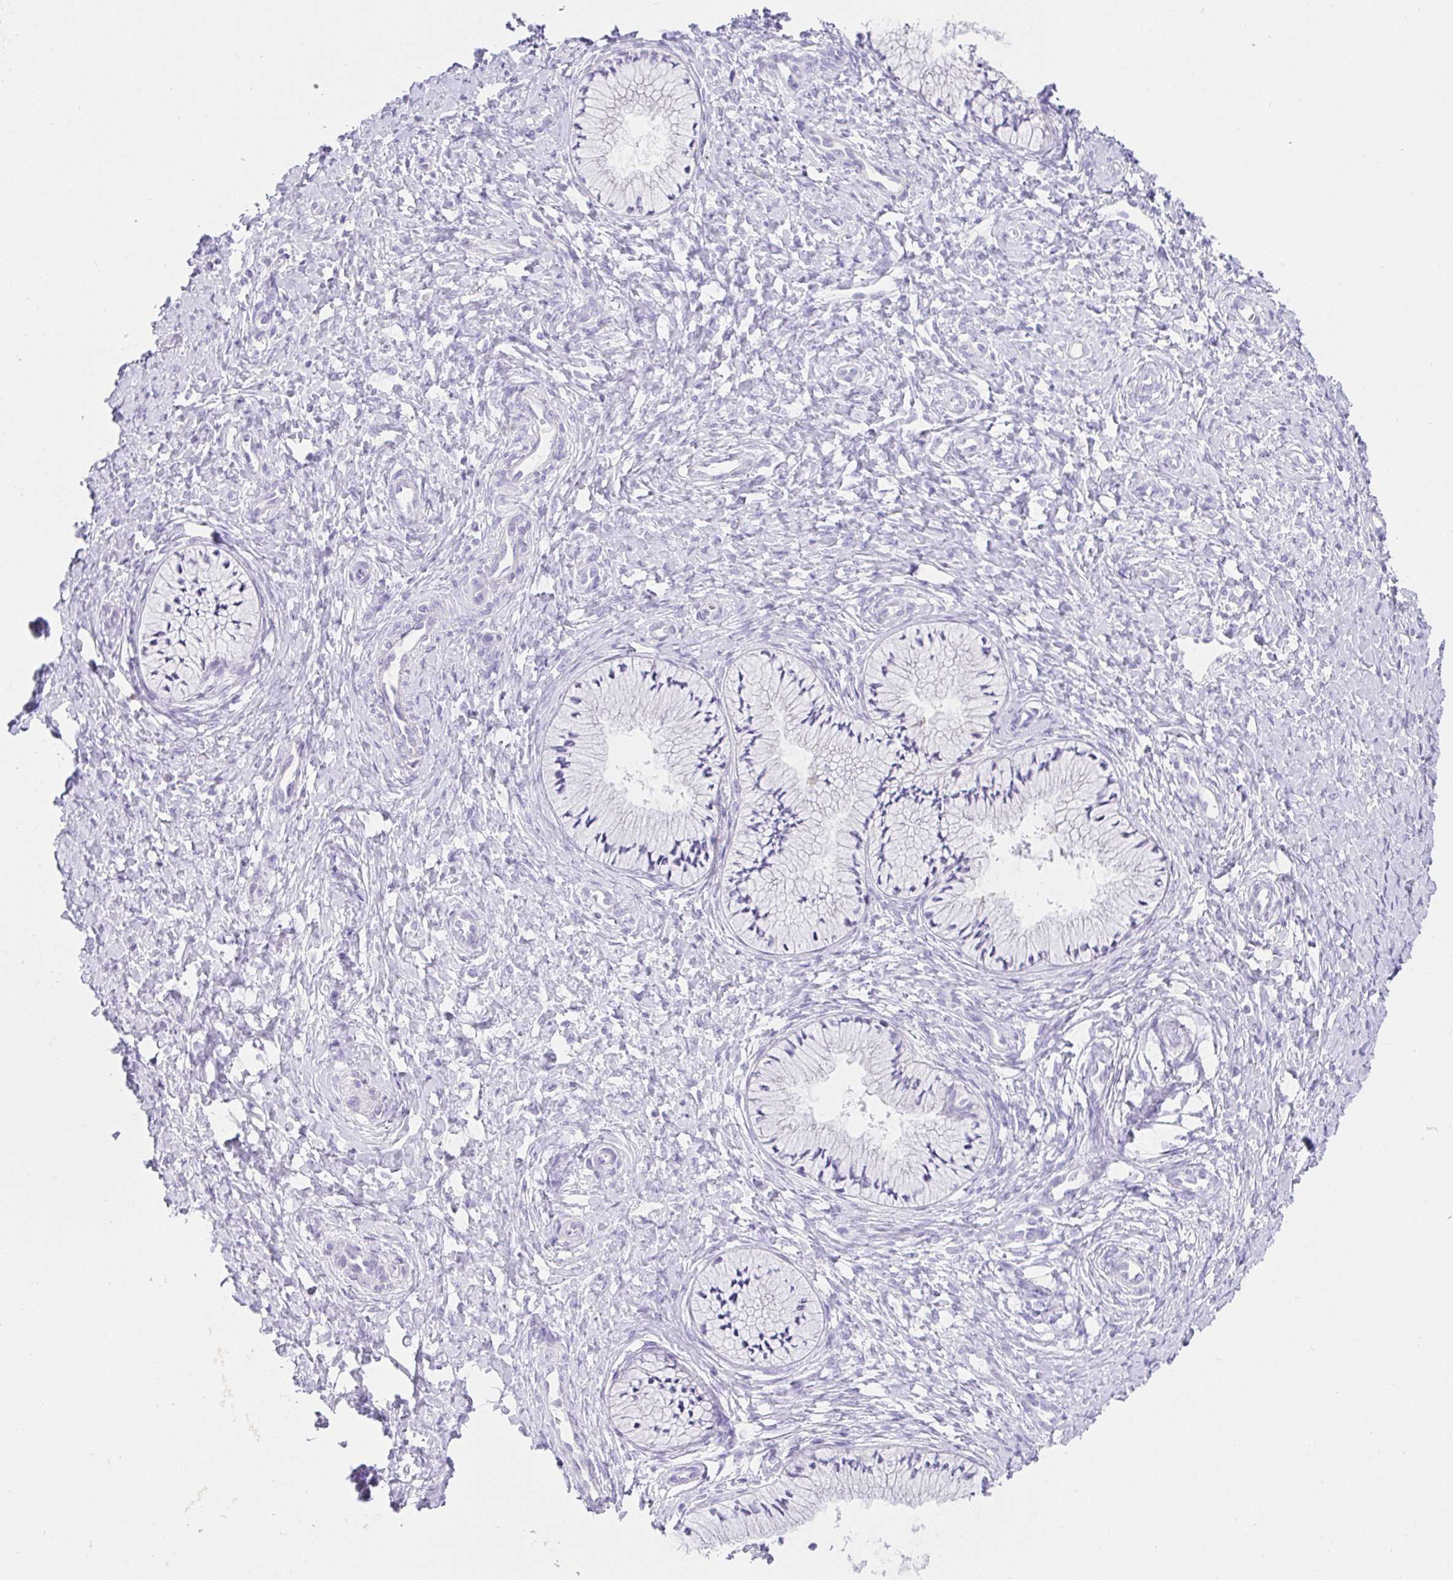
{"staining": {"intensity": "negative", "quantity": "none", "location": "none"}, "tissue": "cervix", "cell_type": "Glandular cells", "image_type": "normal", "snomed": [{"axis": "morphology", "description": "Normal tissue, NOS"}, {"axis": "topography", "description": "Cervix"}], "caption": "Immunohistochemistry micrograph of benign human cervix stained for a protein (brown), which demonstrates no expression in glandular cells. The staining was performed using DAB (3,3'-diaminobenzidine) to visualize the protein expression in brown, while the nuclei were stained in blue with hematoxylin (Magnification: 20x).", "gene": "VGLL1", "patient": {"sex": "female", "age": 37}}